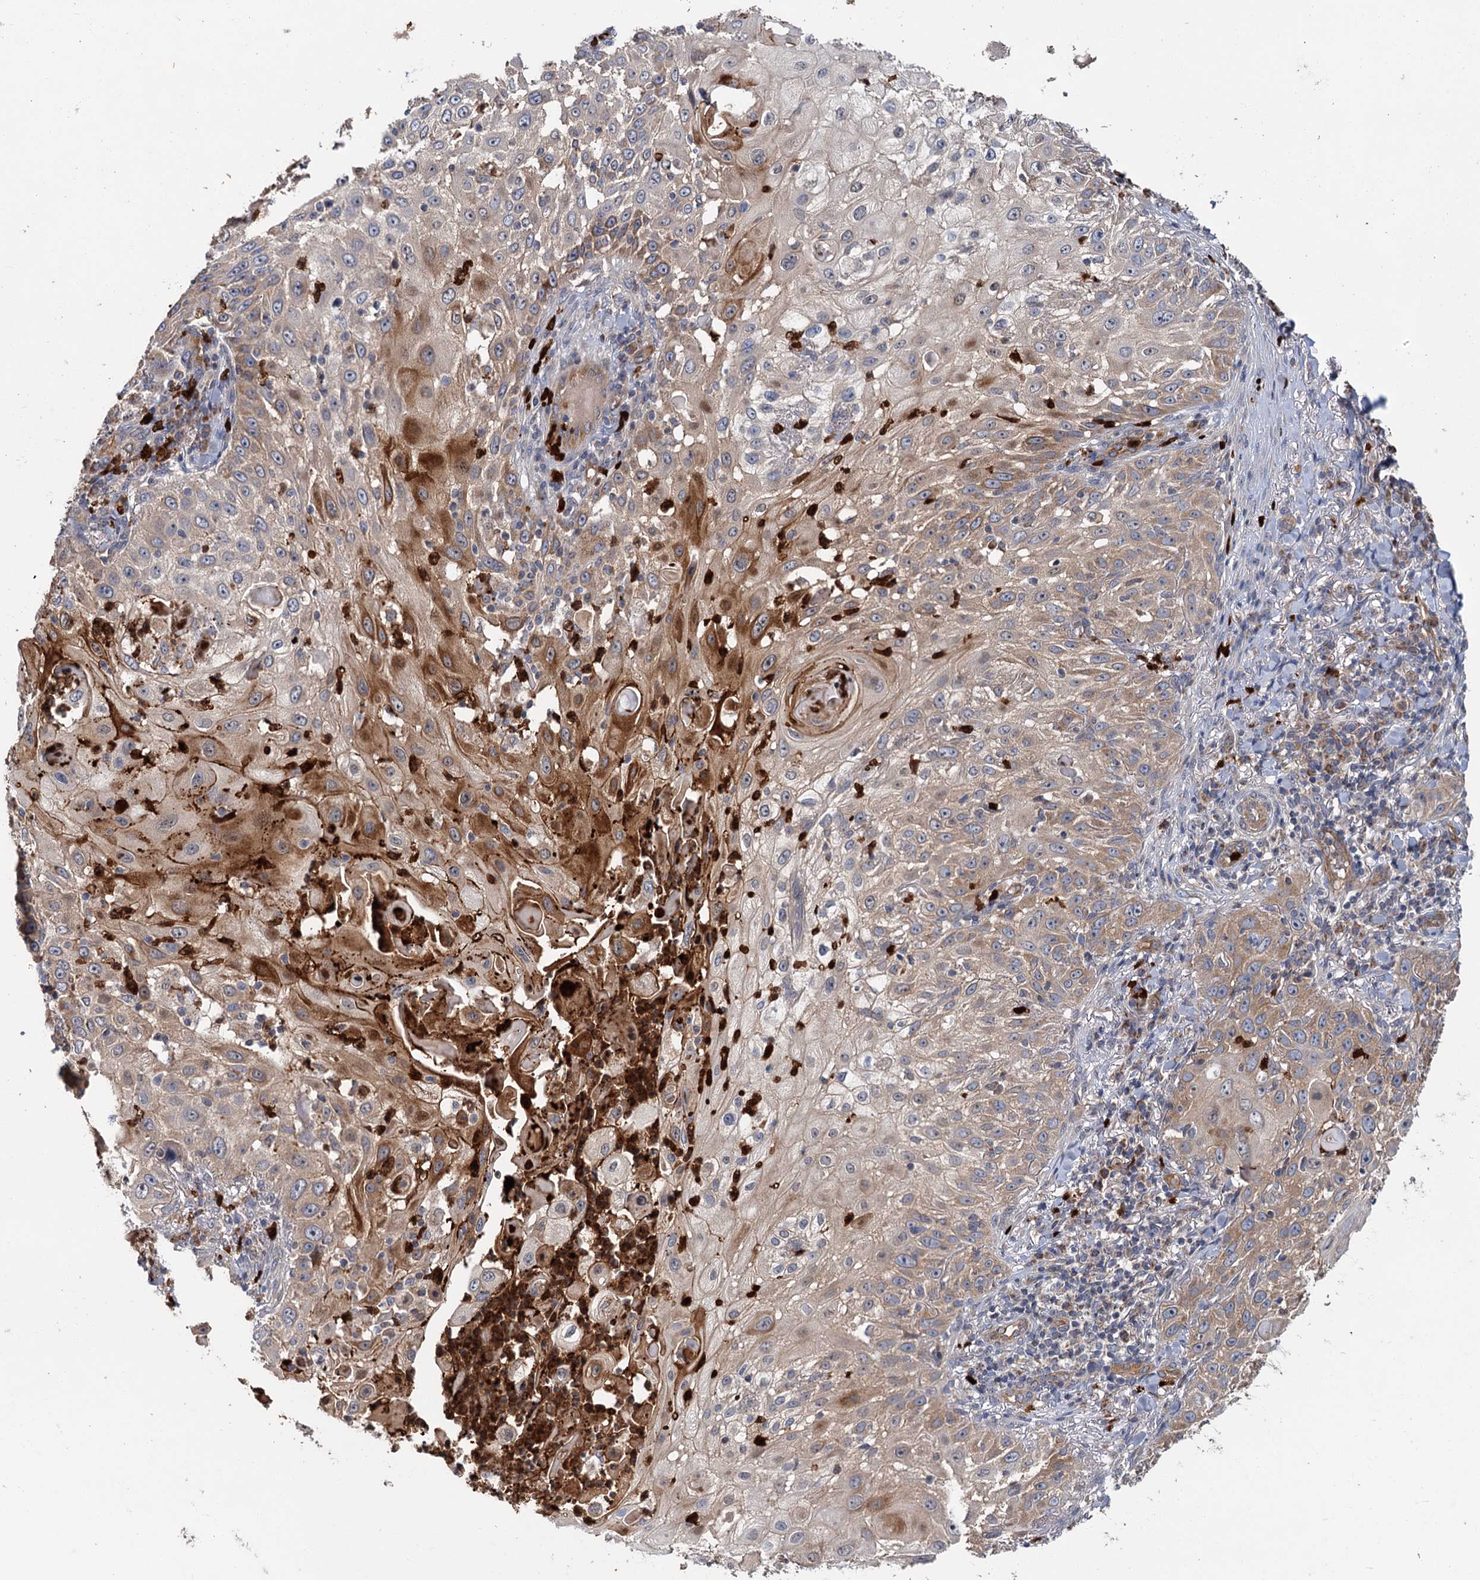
{"staining": {"intensity": "moderate", "quantity": ">75%", "location": "cytoplasmic/membranous"}, "tissue": "skin cancer", "cell_type": "Tumor cells", "image_type": "cancer", "snomed": [{"axis": "morphology", "description": "Squamous cell carcinoma, NOS"}, {"axis": "topography", "description": "Skin"}], "caption": "The image reveals immunohistochemical staining of squamous cell carcinoma (skin). There is moderate cytoplasmic/membranous staining is seen in about >75% of tumor cells.", "gene": "DYNC2H1", "patient": {"sex": "female", "age": 44}}